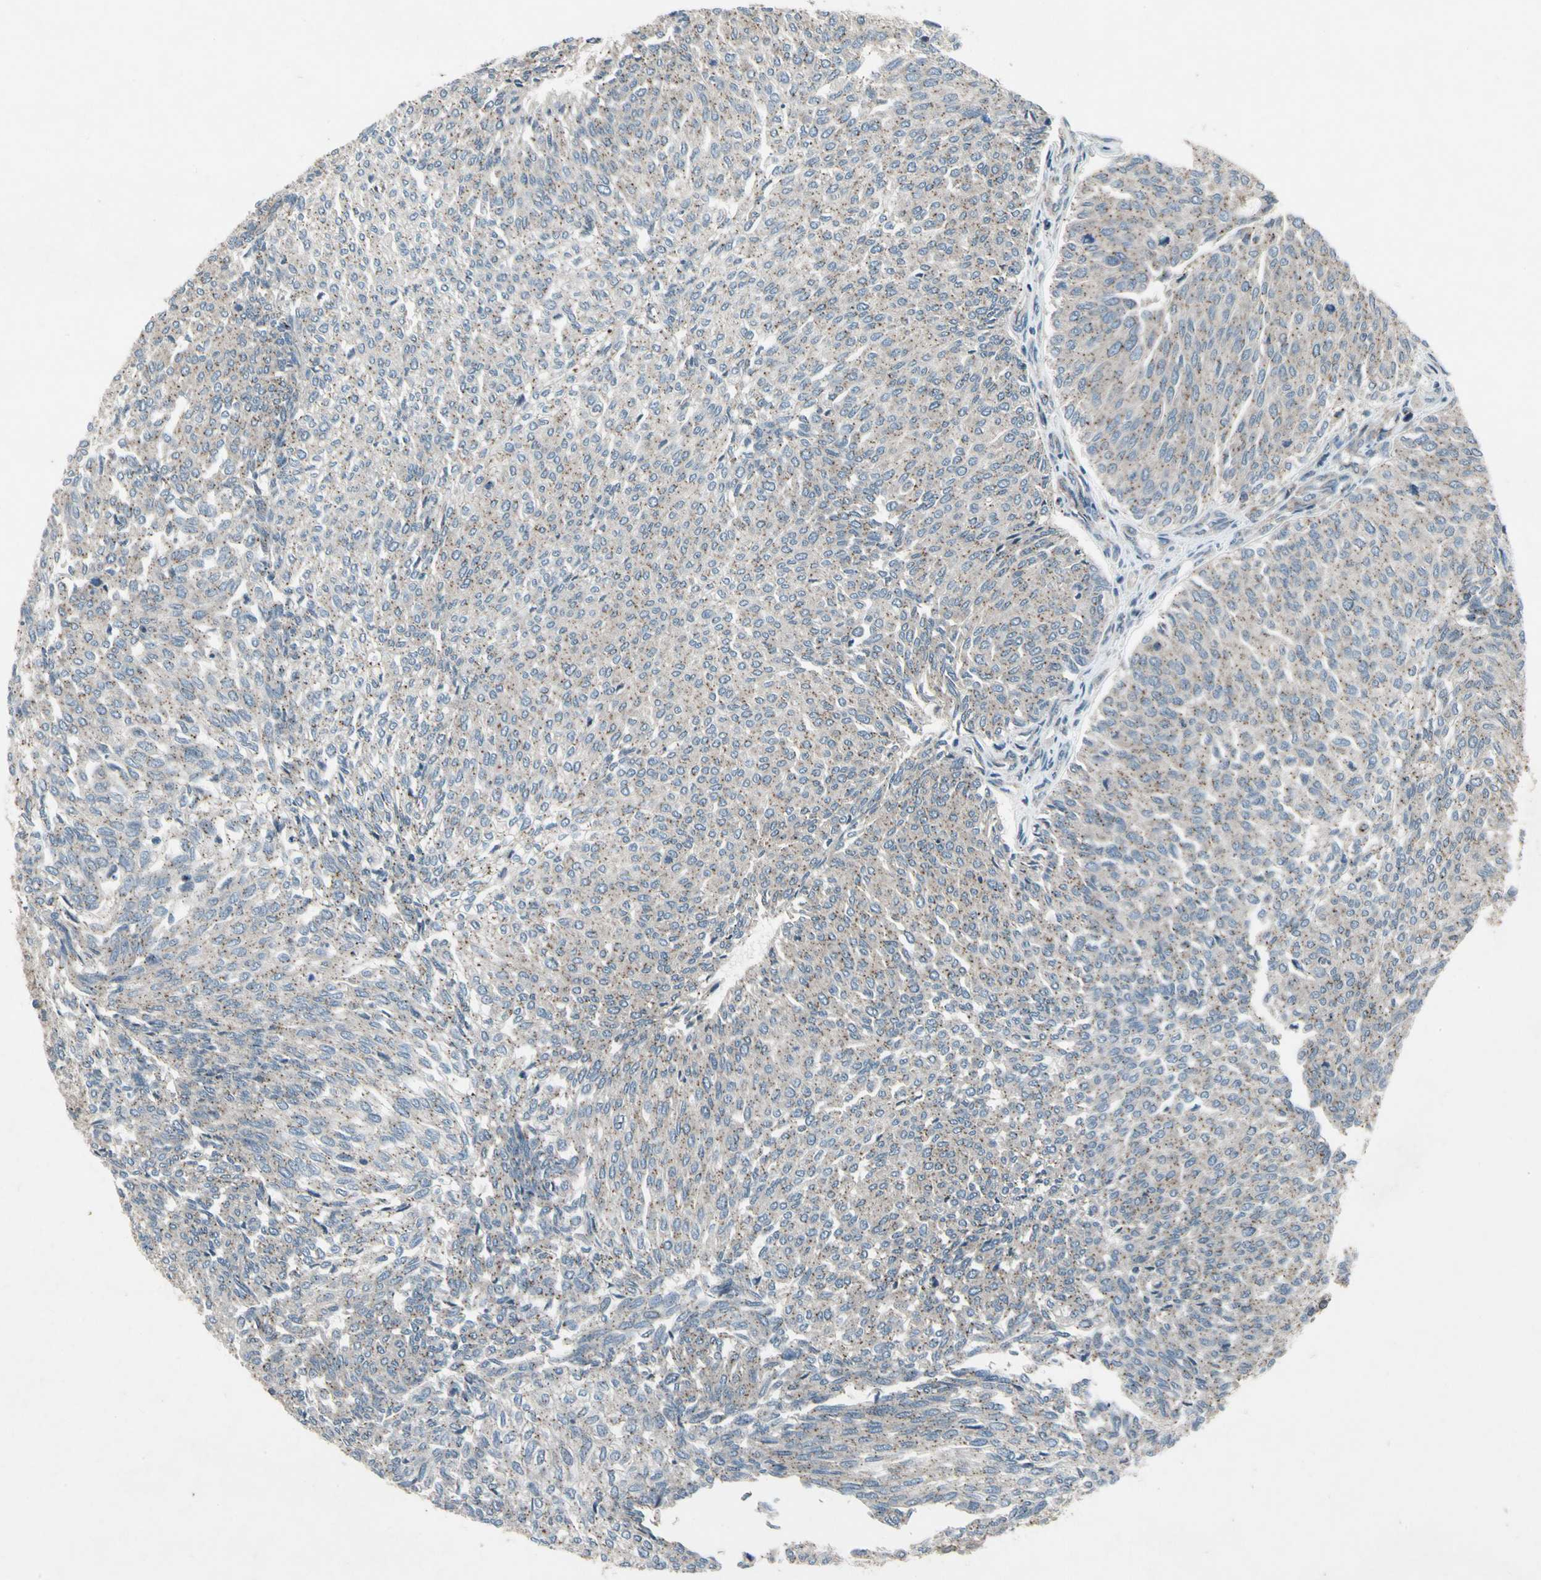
{"staining": {"intensity": "moderate", "quantity": "25%-75%", "location": "cytoplasmic/membranous"}, "tissue": "urothelial cancer", "cell_type": "Tumor cells", "image_type": "cancer", "snomed": [{"axis": "morphology", "description": "Urothelial carcinoma, Low grade"}, {"axis": "topography", "description": "Urinary bladder"}], "caption": "Human urothelial carcinoma (low-grade) stained with a protein marker reveals moderate staining in tumor cells.", "gene": "NMI", "patient": {"sex": "female", "age": 79}}